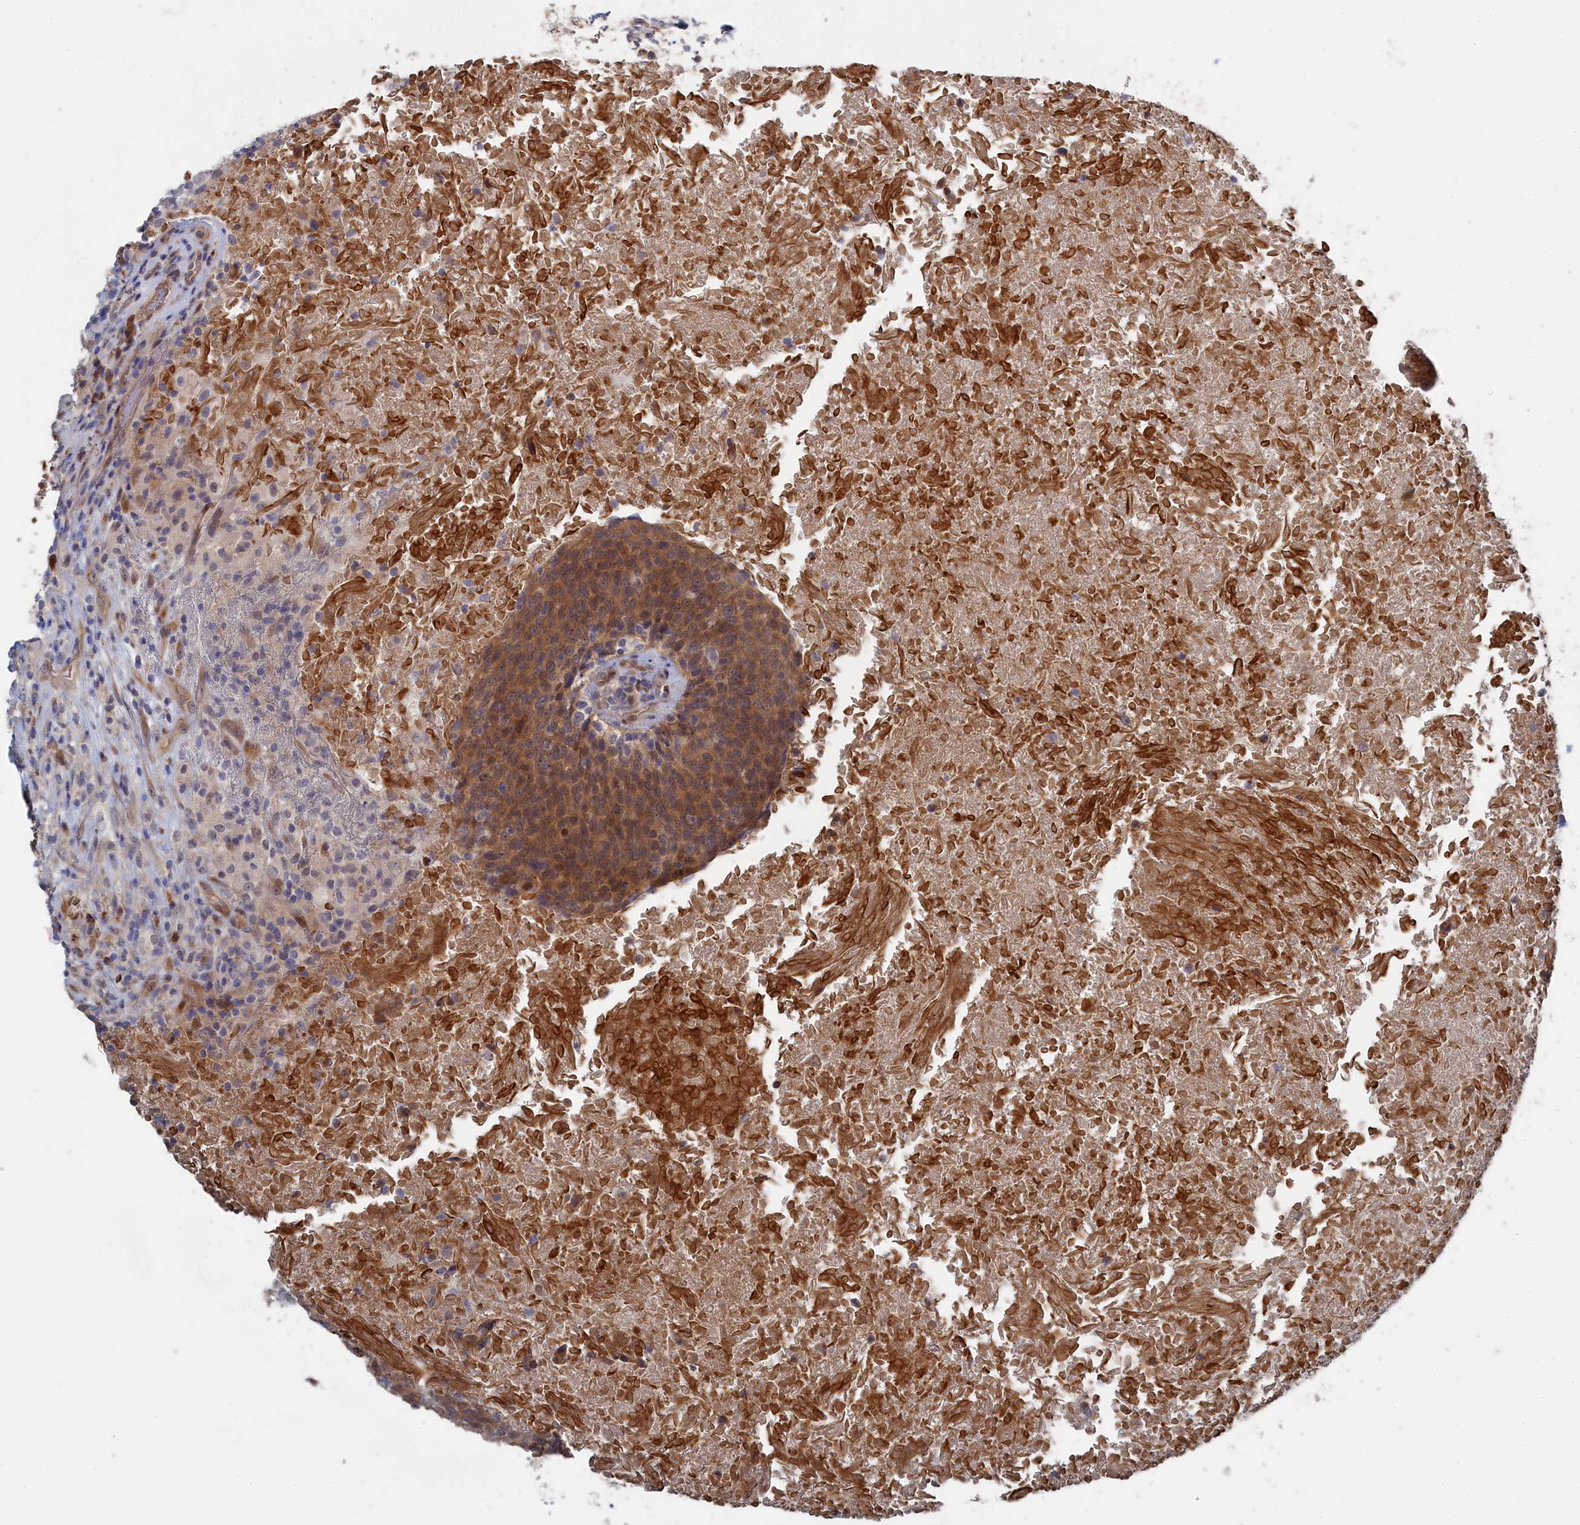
{"staining": {"intensity": "moderate", "quantity": ">75%", "location": "cytoplasmic/membranous"}, "tissue": "head and neck cancer", "cell_type": "Tumor cells", "image_type": "cancer", "snomed": [{"axis": "morphology", "description": "Squamous cell carcinoma, NOS"}, {"axis": "morphology", "description": "Squamous cell carcinoma, metastatic, NOS"}, {"axis": "topography", "description": "Lymph node"}, {"axis": "topography", "description": "Head-Neck"}], "caption": "Head and neck squamous cell carcinoma tissue reveals moderate cytoplasmic/membranous positivity in about >75% of tumor cells, visualized by immunohistochemistry. (Stains: DAB in brown, nuclei in blue, Microscopy: brightfield microscopy at high magnification).", "gene": "IRGQ", "patient": {"sex": "male", "age": 62}}